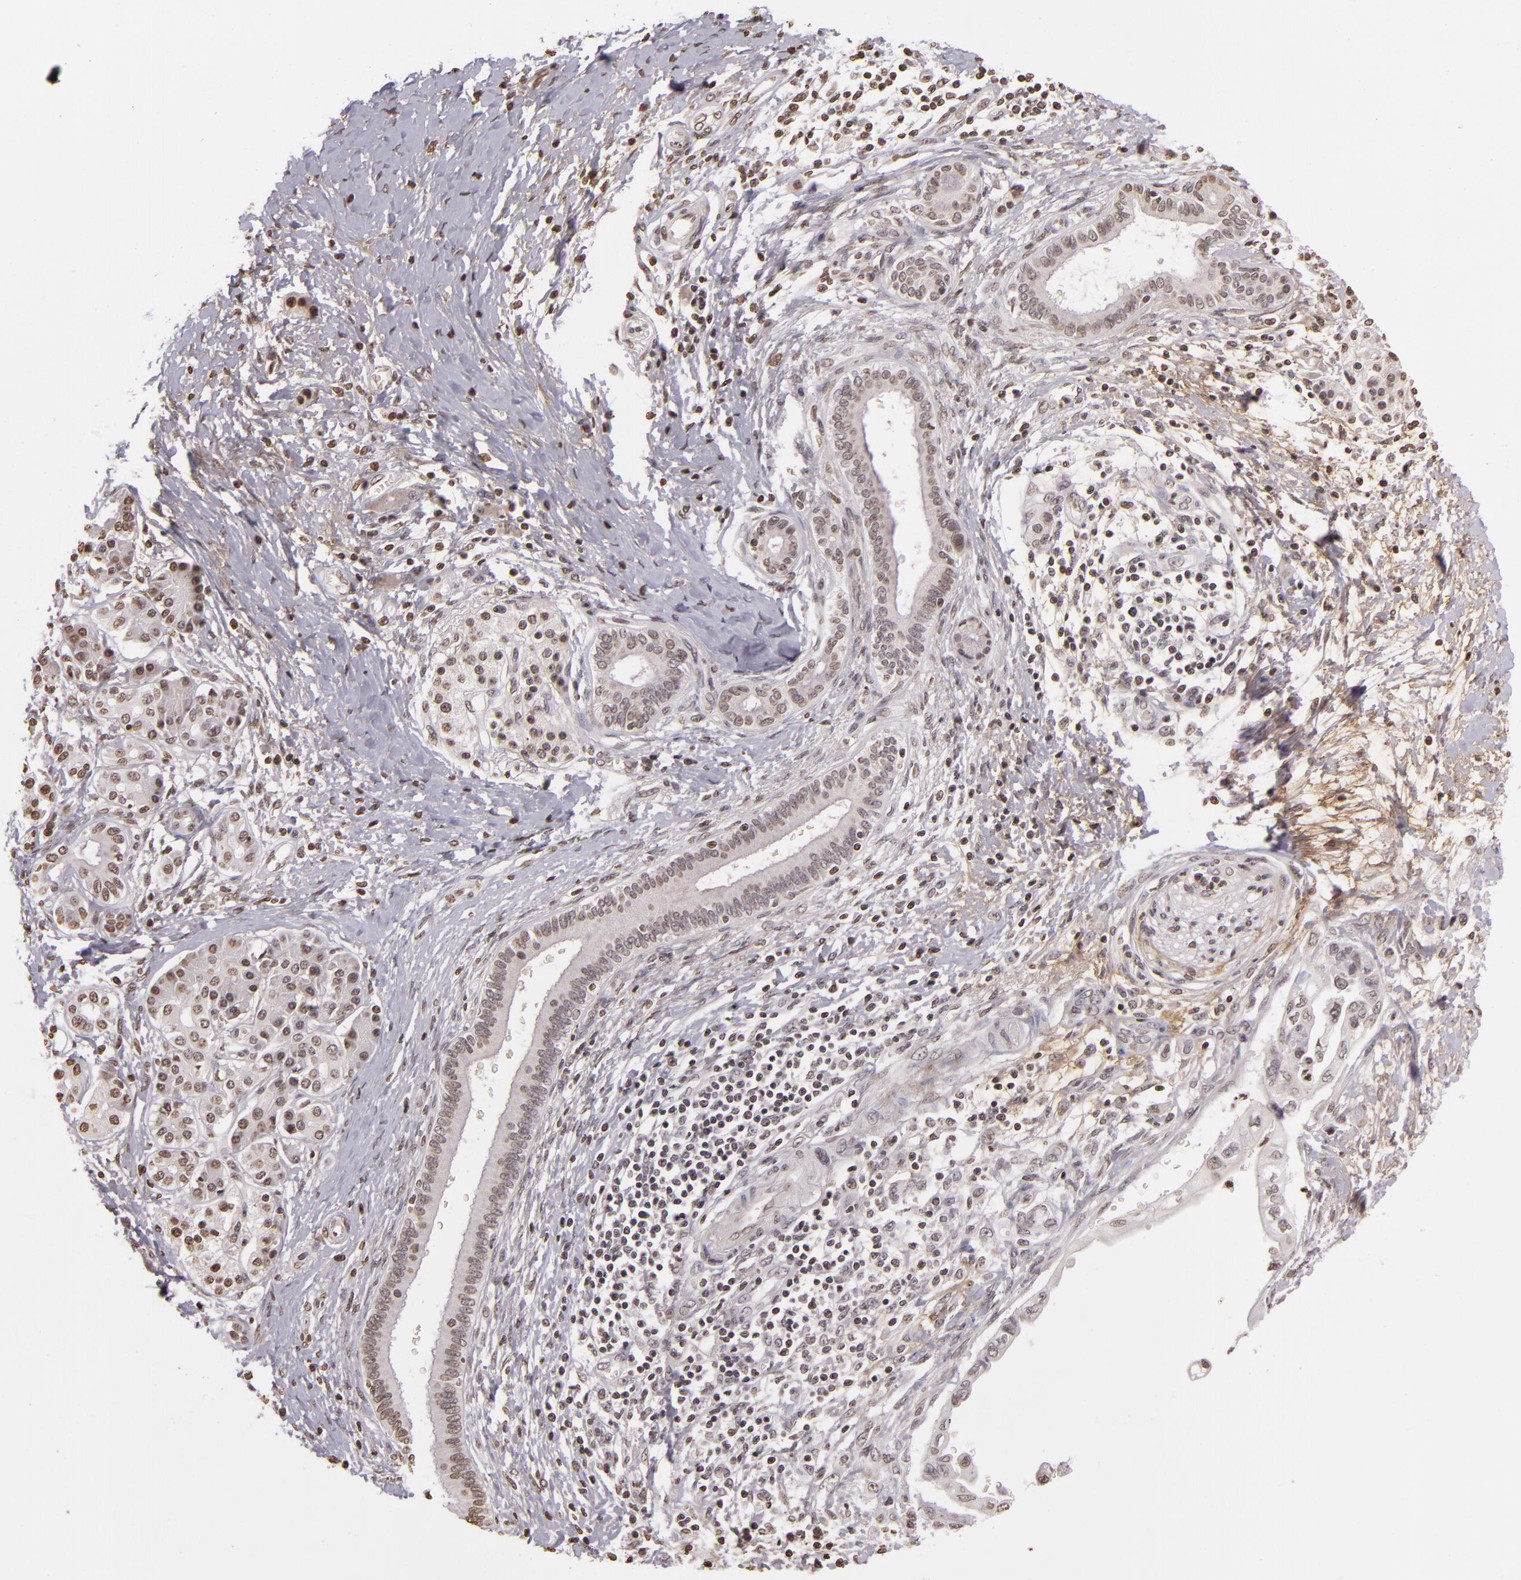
{"staining": {"intensity": "weak", "quantity": "<25%", "location": "nuclear"}, "tissue": "pancreatic cancer", "cell_type": "Tumor cells", "image_type": "cancer", "snomed": [{"axis": "morphology", "description": "Adenocarcinoma, NOS"}, {"axis": "topography", "description": "Pancreas"}], "caption": "This photomicrograph is of pancreatic cancer stained with immunohistochemistry to label a protein in brown with the nuclei are counter-stained blue. There is no staining in tumor cells.", "gene": "THRB", "patient": {"sex": "female", "age": 66}}